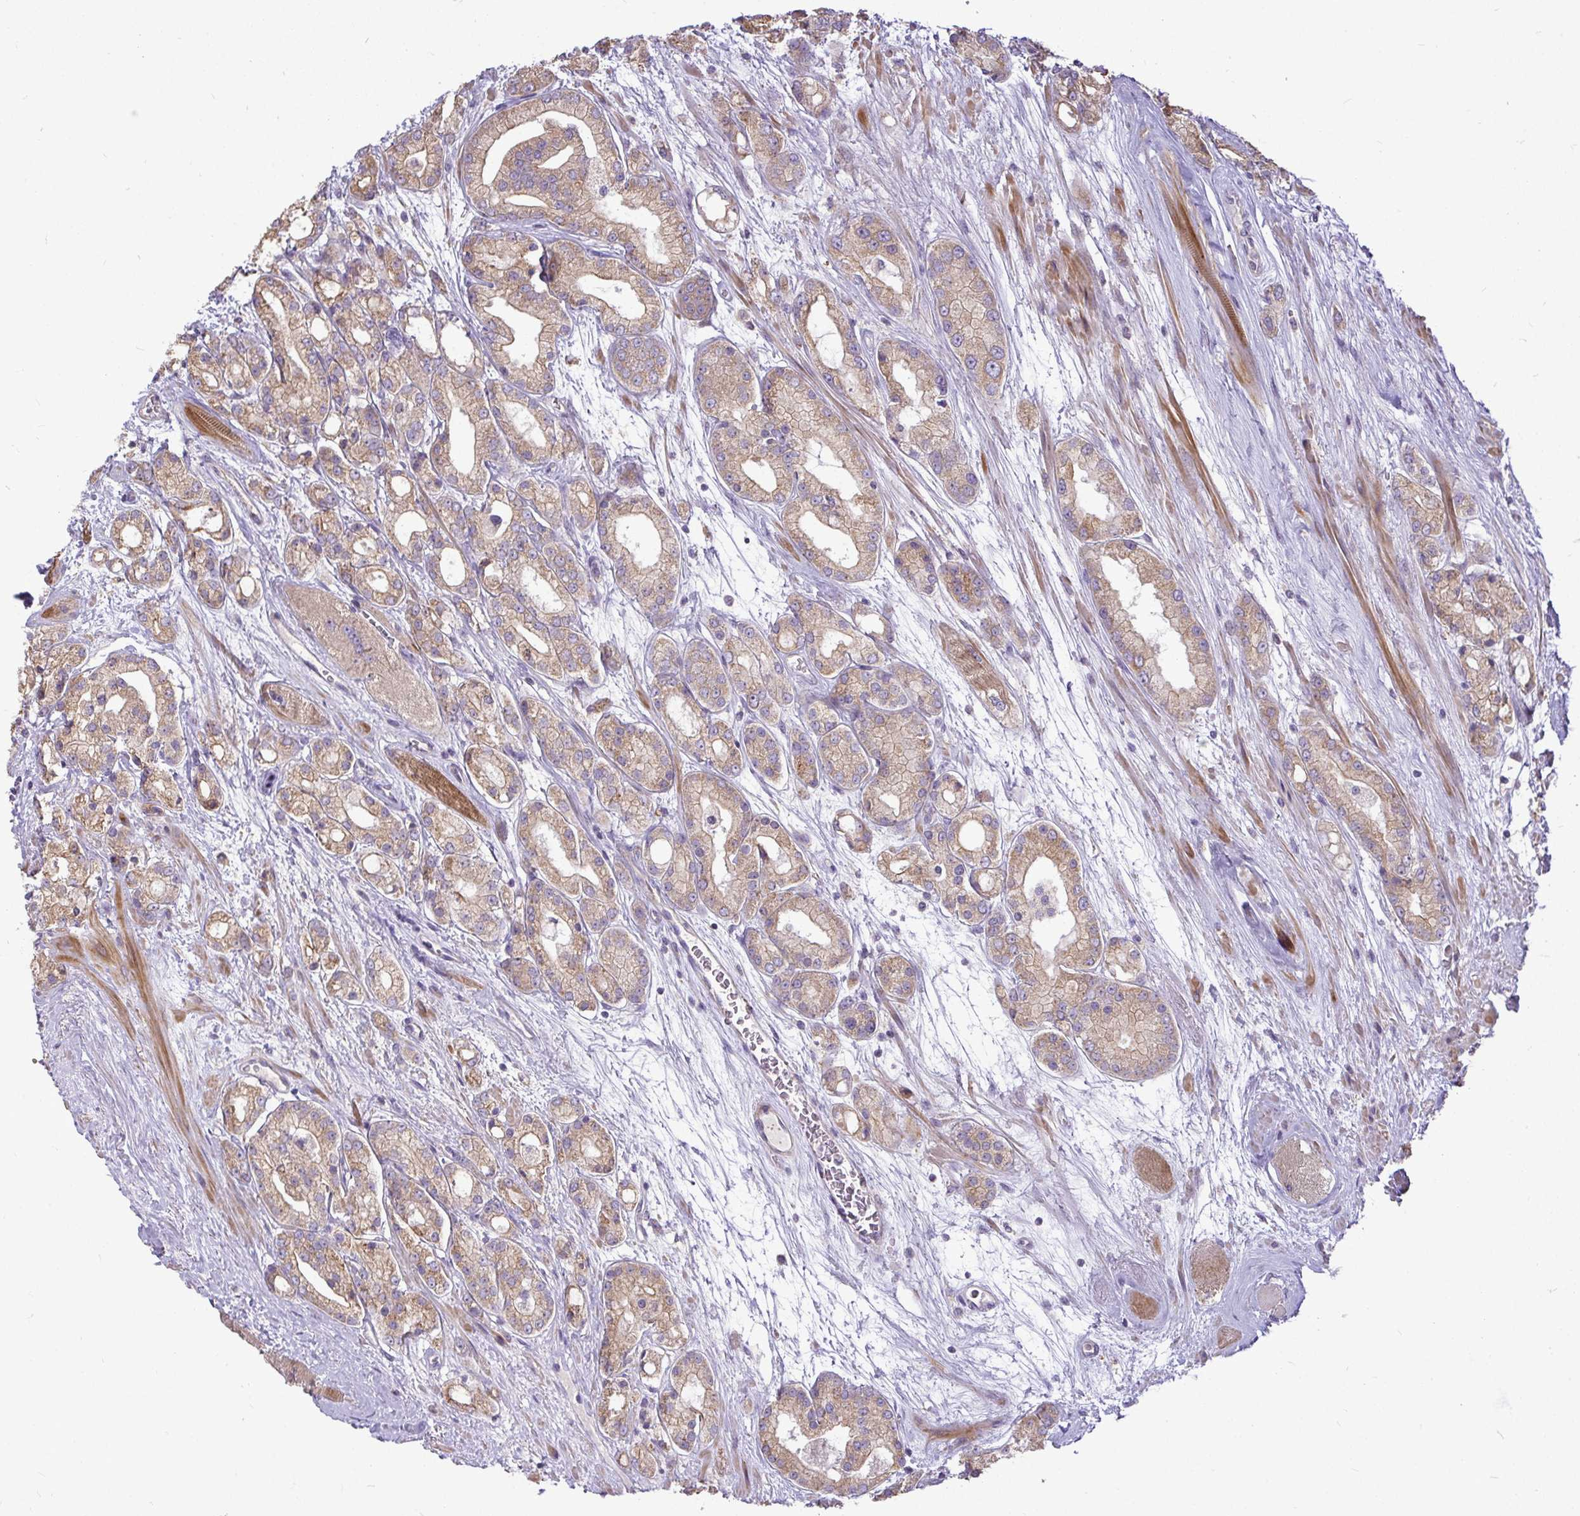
{"staining": {"intensity": "moderate", "quantity": ">75%", "location": "cytoplasmic/membranous"}, "tissue": "prostate cancer", "cell_type": "Tumor cells", "image_type": "cancer", "snomed": [{"axis": "morphology", "description": "Adenocarcinoma, High grade"}, {"axis": "topography", "description": "Prostate"}], "caption": "Protein expression analysis of prostate adenocarcinoma (high-grade) exhibits moderate cytoplasmic/membranous positivity in approximately >75% of tumor cells.", "gene": "STRIP1", "patient": {"sex": "male", "age": 67}}